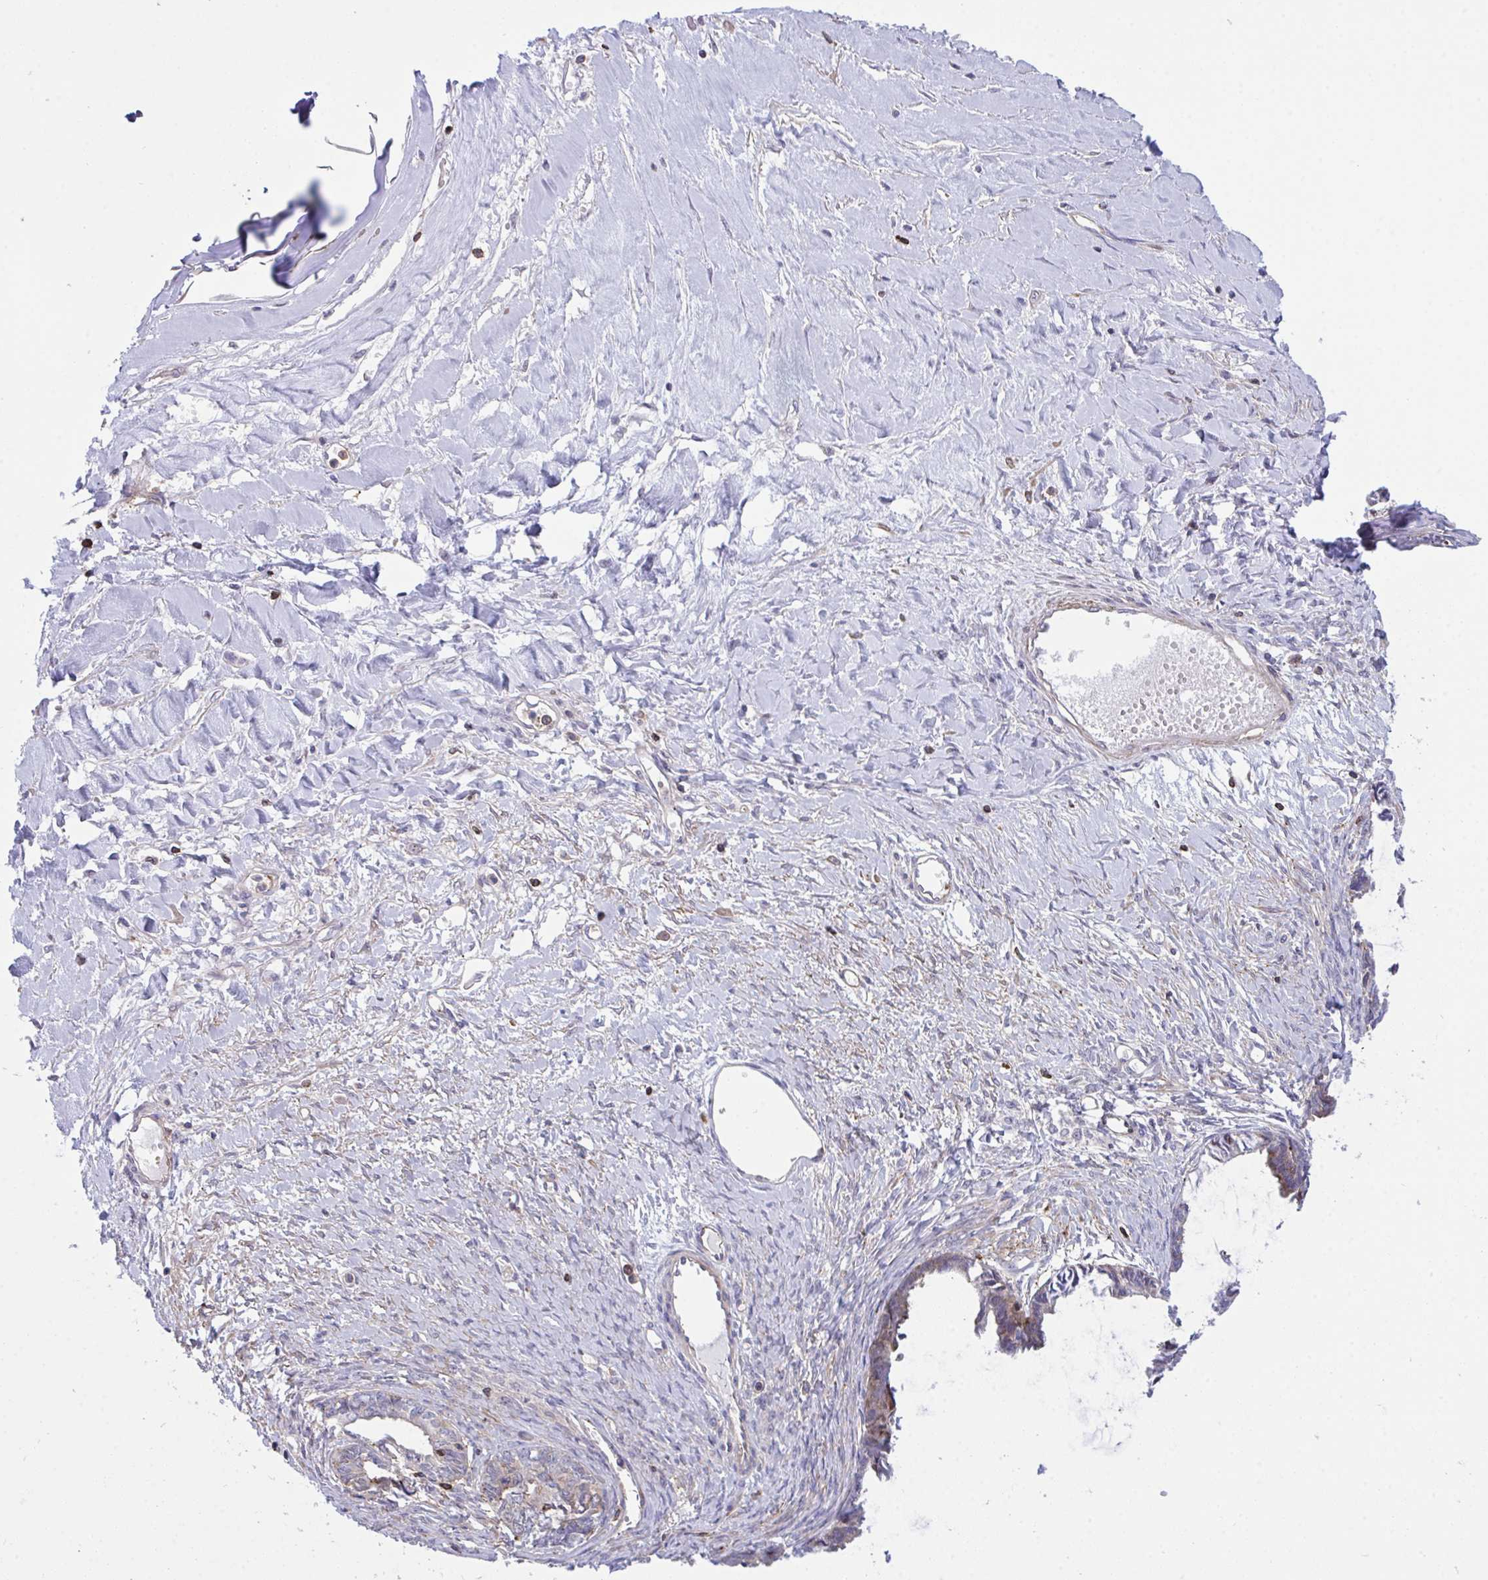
{"staining": {"intensity": "weak", "quantity": "<25%", "location": "cytoplasmic/membranous"}, "tissue": "ovarian cancer", "cell_type": "Tumor cells", "image_type": "cancer", "snomed": [{"axis": "morphology", "description": "Cystadenocarcinoma, mucinous, NOS"}, {"axis": "topography", "description": "Ovary"}], "caption": "Ovarian mucinous cystadenocarcinoma was stained to show a protein in brown. There is no significant expression in tumor cells.", "gene": "PPIH", "patient": {"sex": "female", "age": 61}}